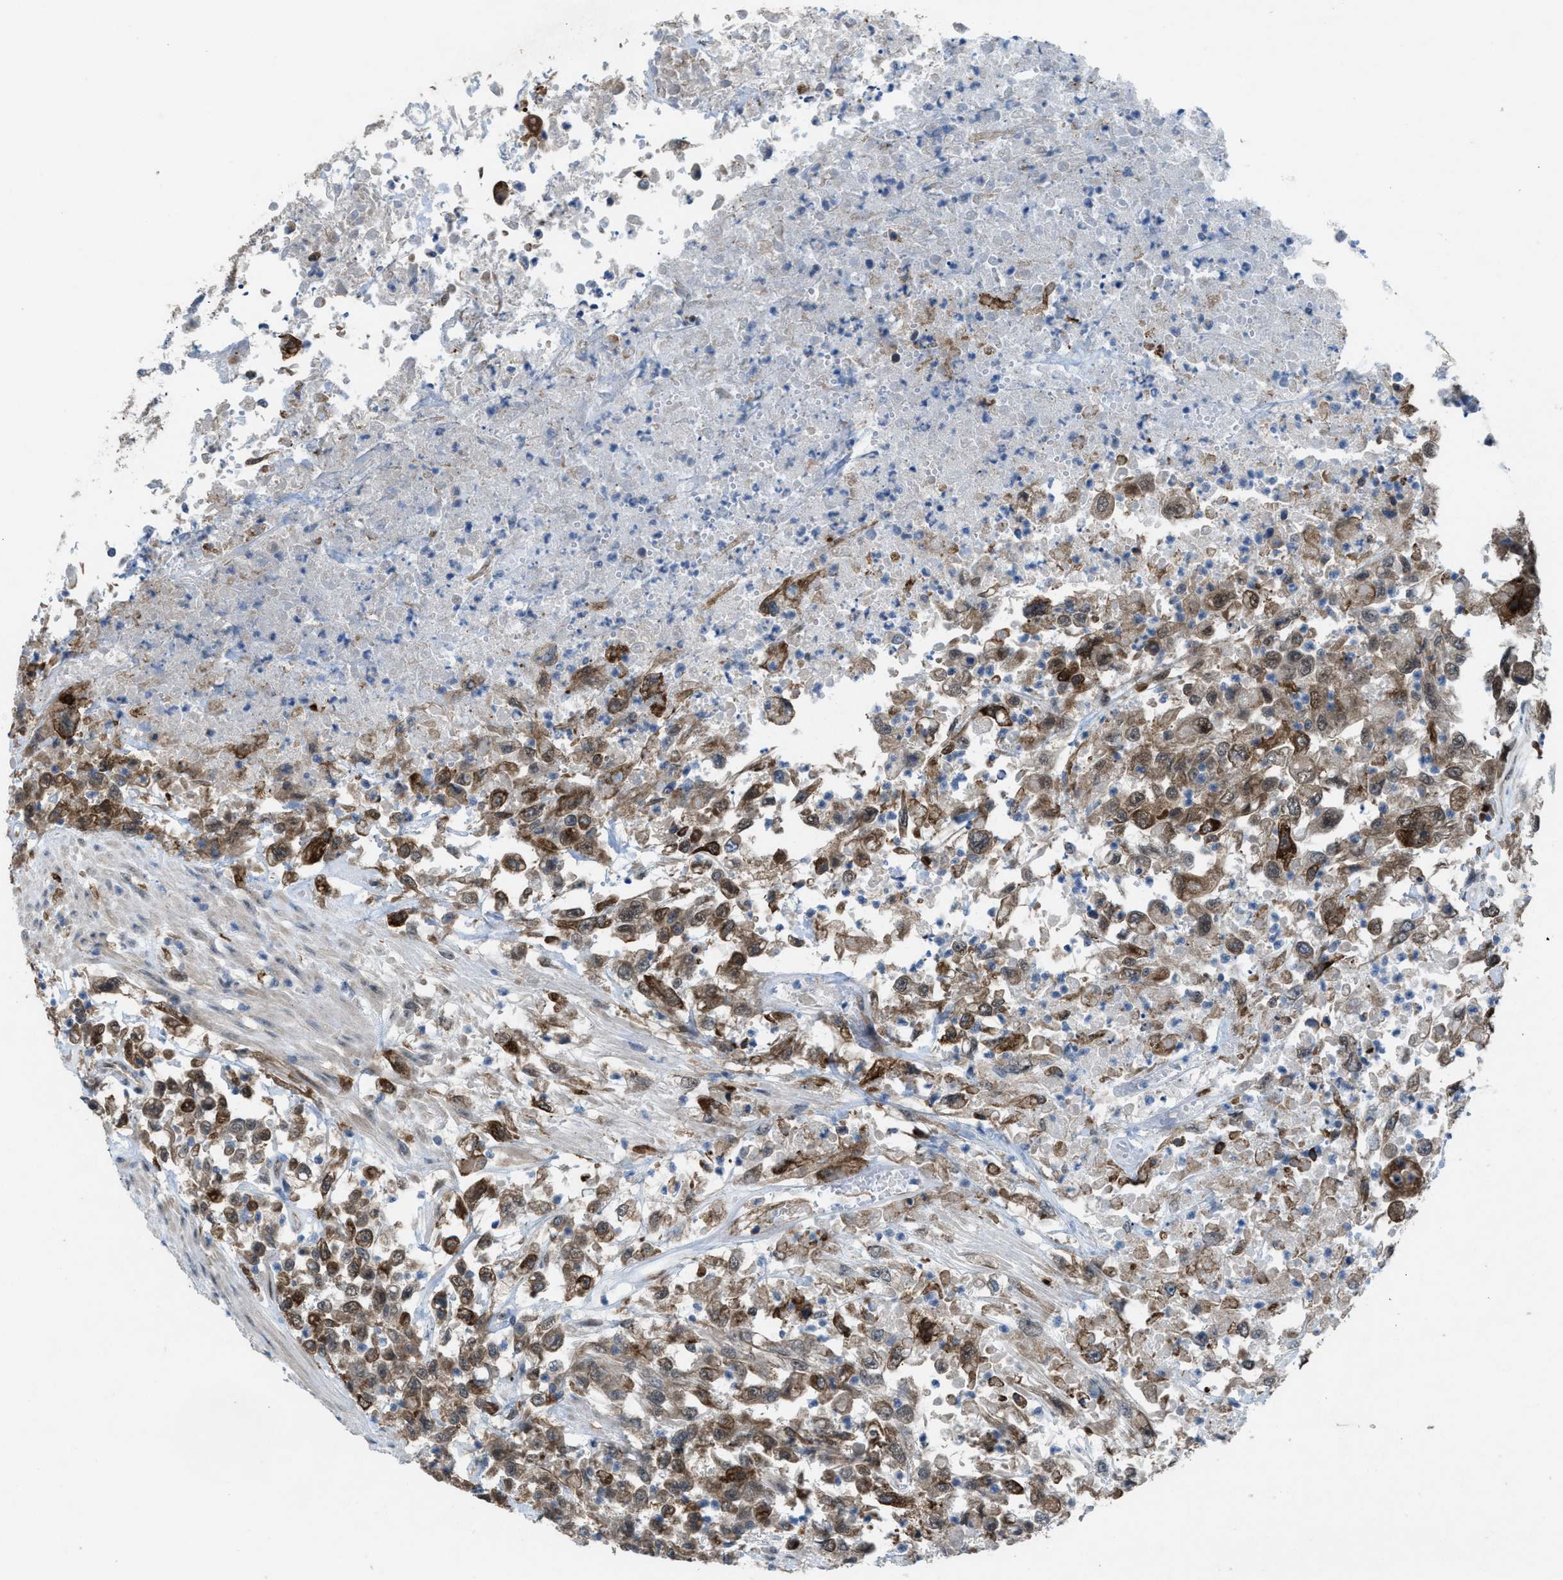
{"staining": {"intensity": "strong", "quantity": ">75%", "location": "cytoplasmic/membranous"}, "tissue": "urothelial cancer", "cell_type": "Tumor cells", "image_type": "cancer", "snomed": [{"axis": "morphology", "description": "Urothelial carcinoma, High grade"}, {"axis": "topography", "description": "Urinary bladder"}], "caption": "Immunohistochemistry of urothelial carcinoma (high-grade) reveals high levels of strong cytoplasmic/membranous positivity in about >75% of tumor cells.", "gene": "PLAA", "patient": {"sex": "male", "age": 46}}